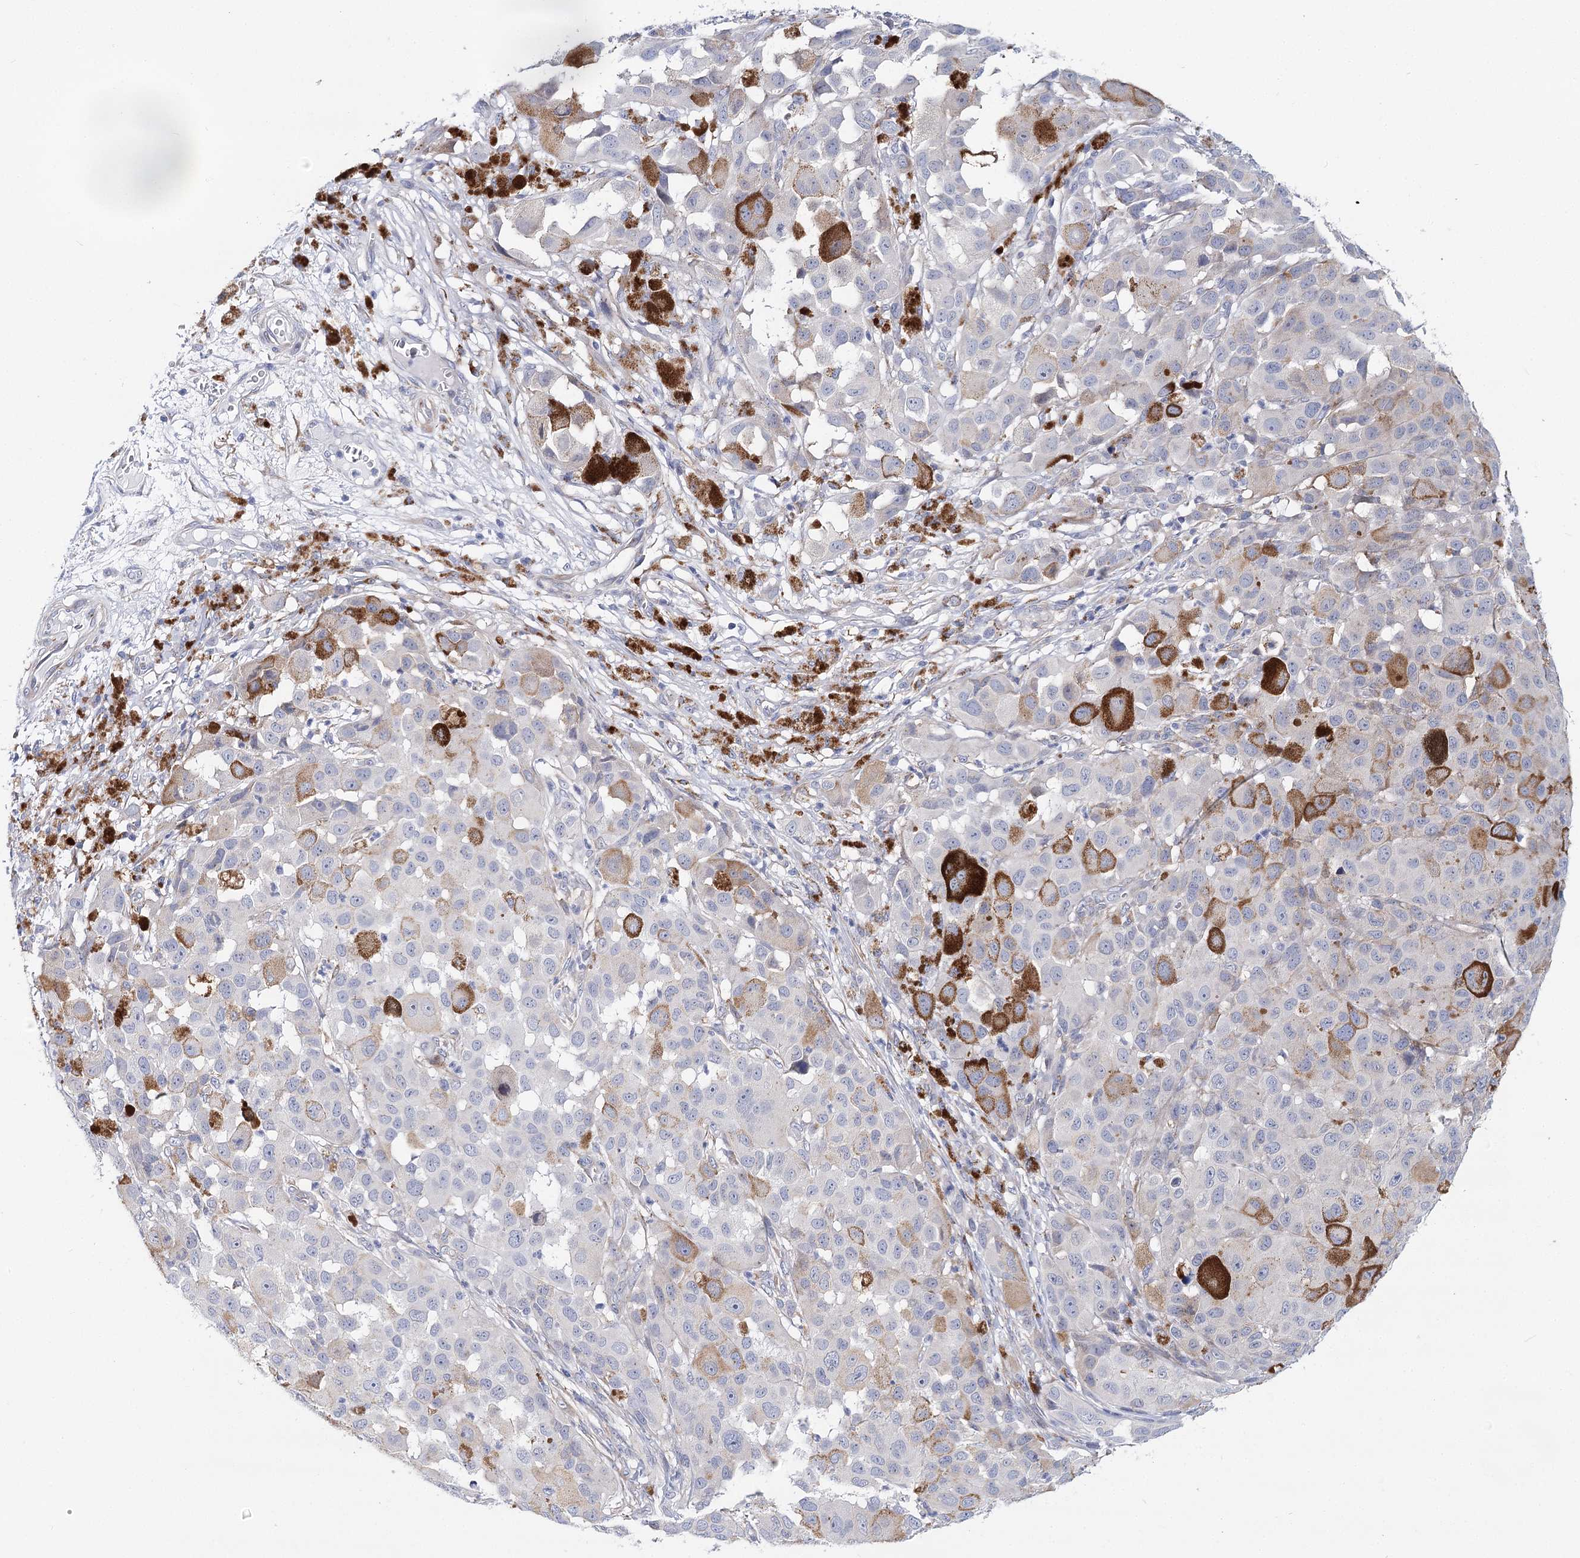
{"staining": {"intensity": "negative", "quantity": "none", "location": "none"}, "tissue": "melanoma", "cell_type": "Tumor cells", "image_type": "cancer", "snomed": [{"axis": "morphology", "description": "Malignant melanoma, NOS"}, {"axis": "topography", "description": "Skin"}], "caption": "High magnification brightfield microscopy of melanoma stained with DAB (3,3'-diaminobenzidine) (brown) and counterstained with hematoxylin (blue): tumor cells show no significant staining.", "gene": "TEX12", "patient": {"sex": "male", "age": 96}}